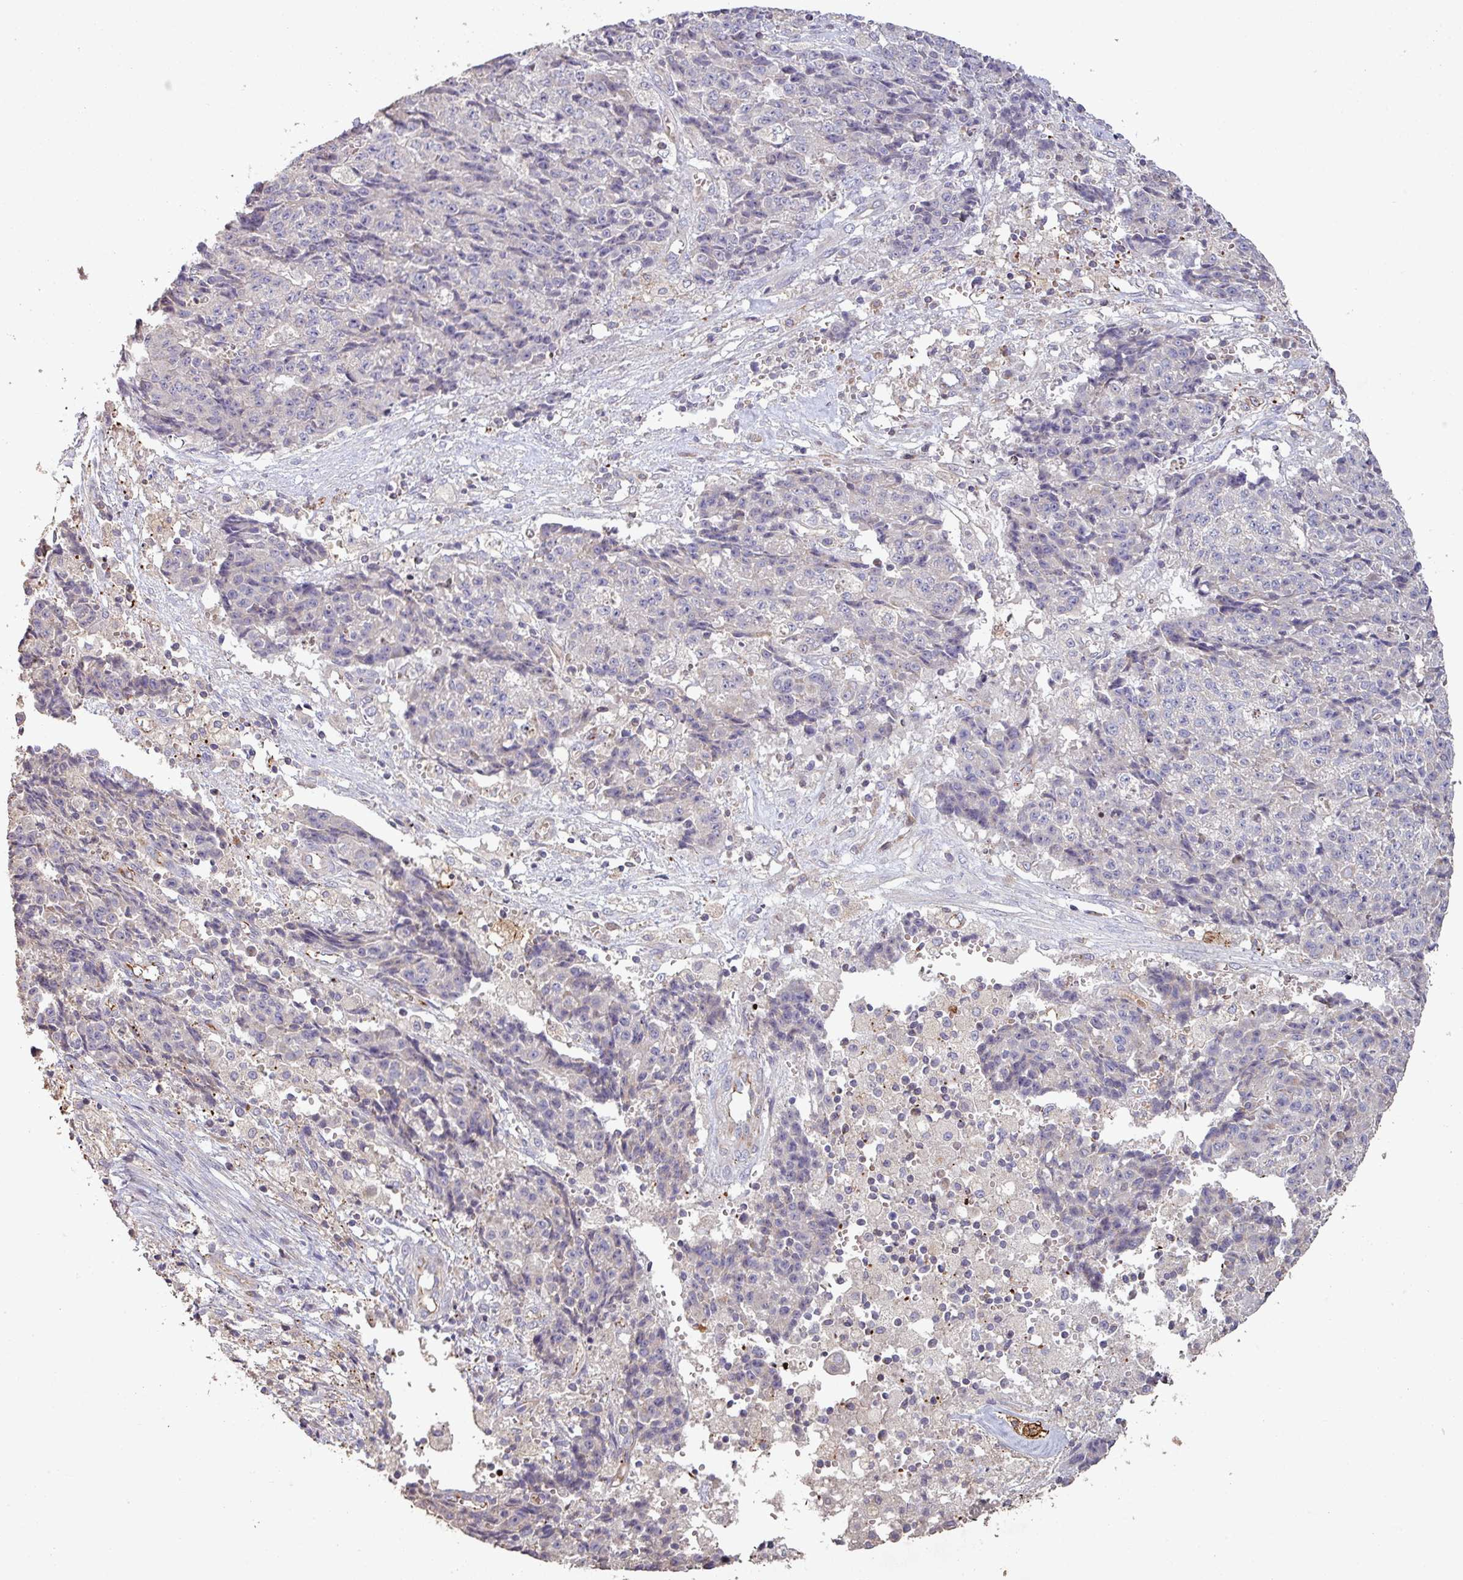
{"staining": {"intensity": "negative", "quantity": "none", "location": "none"}, "tissue": "ovarian cancer", "cell_type": "Tumor cells", "image_type": "cancer", "snomed": [{"axis": "morphology", "description": "Carcinoma, endometroid"}, {"axis": "topography", "description": "Ovary"}], "caption": "Tumor cells are negative for brown protein staining in ovarian cancer (endometroid carcinoma).", "gene": "RPL23A", "patient": {"sex": "female", "age": 42}}